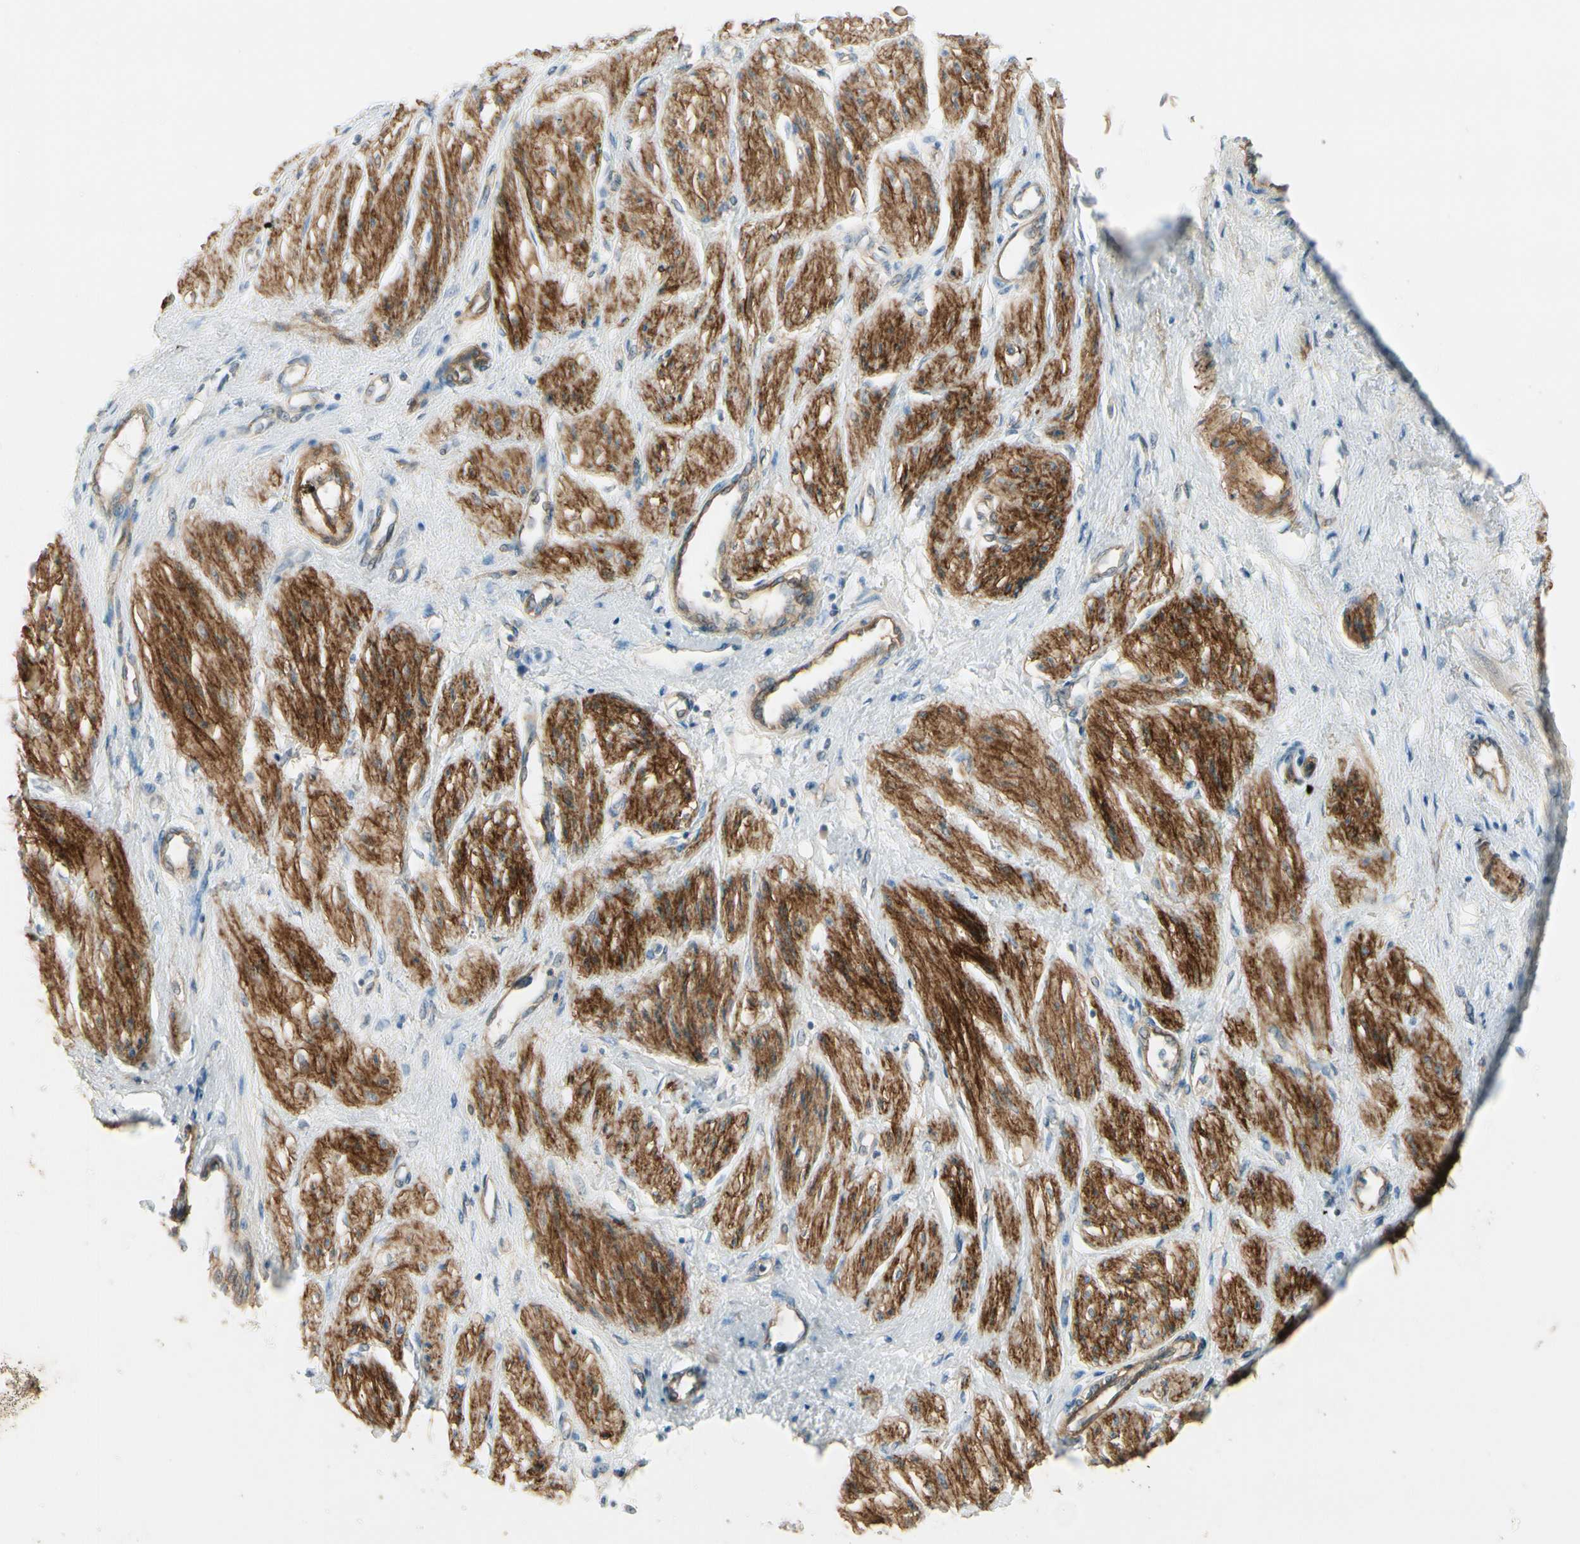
{"staining": {"intensity": "strong", "quantity": ">75%", "location": "cytoplasmic/membranous"}, "tissue": "smooth muscle", "cell_type": "Smooth muscle cells", "image_type": "normal", "snomed": [{"axis": "morphology", "description": "Normal tissue, NOS"}, {"axis": "topography", "description": "Smooth muscle"}, {"axis": "topography", "description": "Uterus"}], "caption": "Immunohistochemical staining of benign smooth muscle demonstrates >75% levels of strong cytoplasmic/membranous protein positivity in approximately >75% of smooth muscle cells. The protein of interest is shown in brown color, while the nuclei are stained blue.", "gene": "ITGA3", "patient": {"sex": "female", "age": 39}}